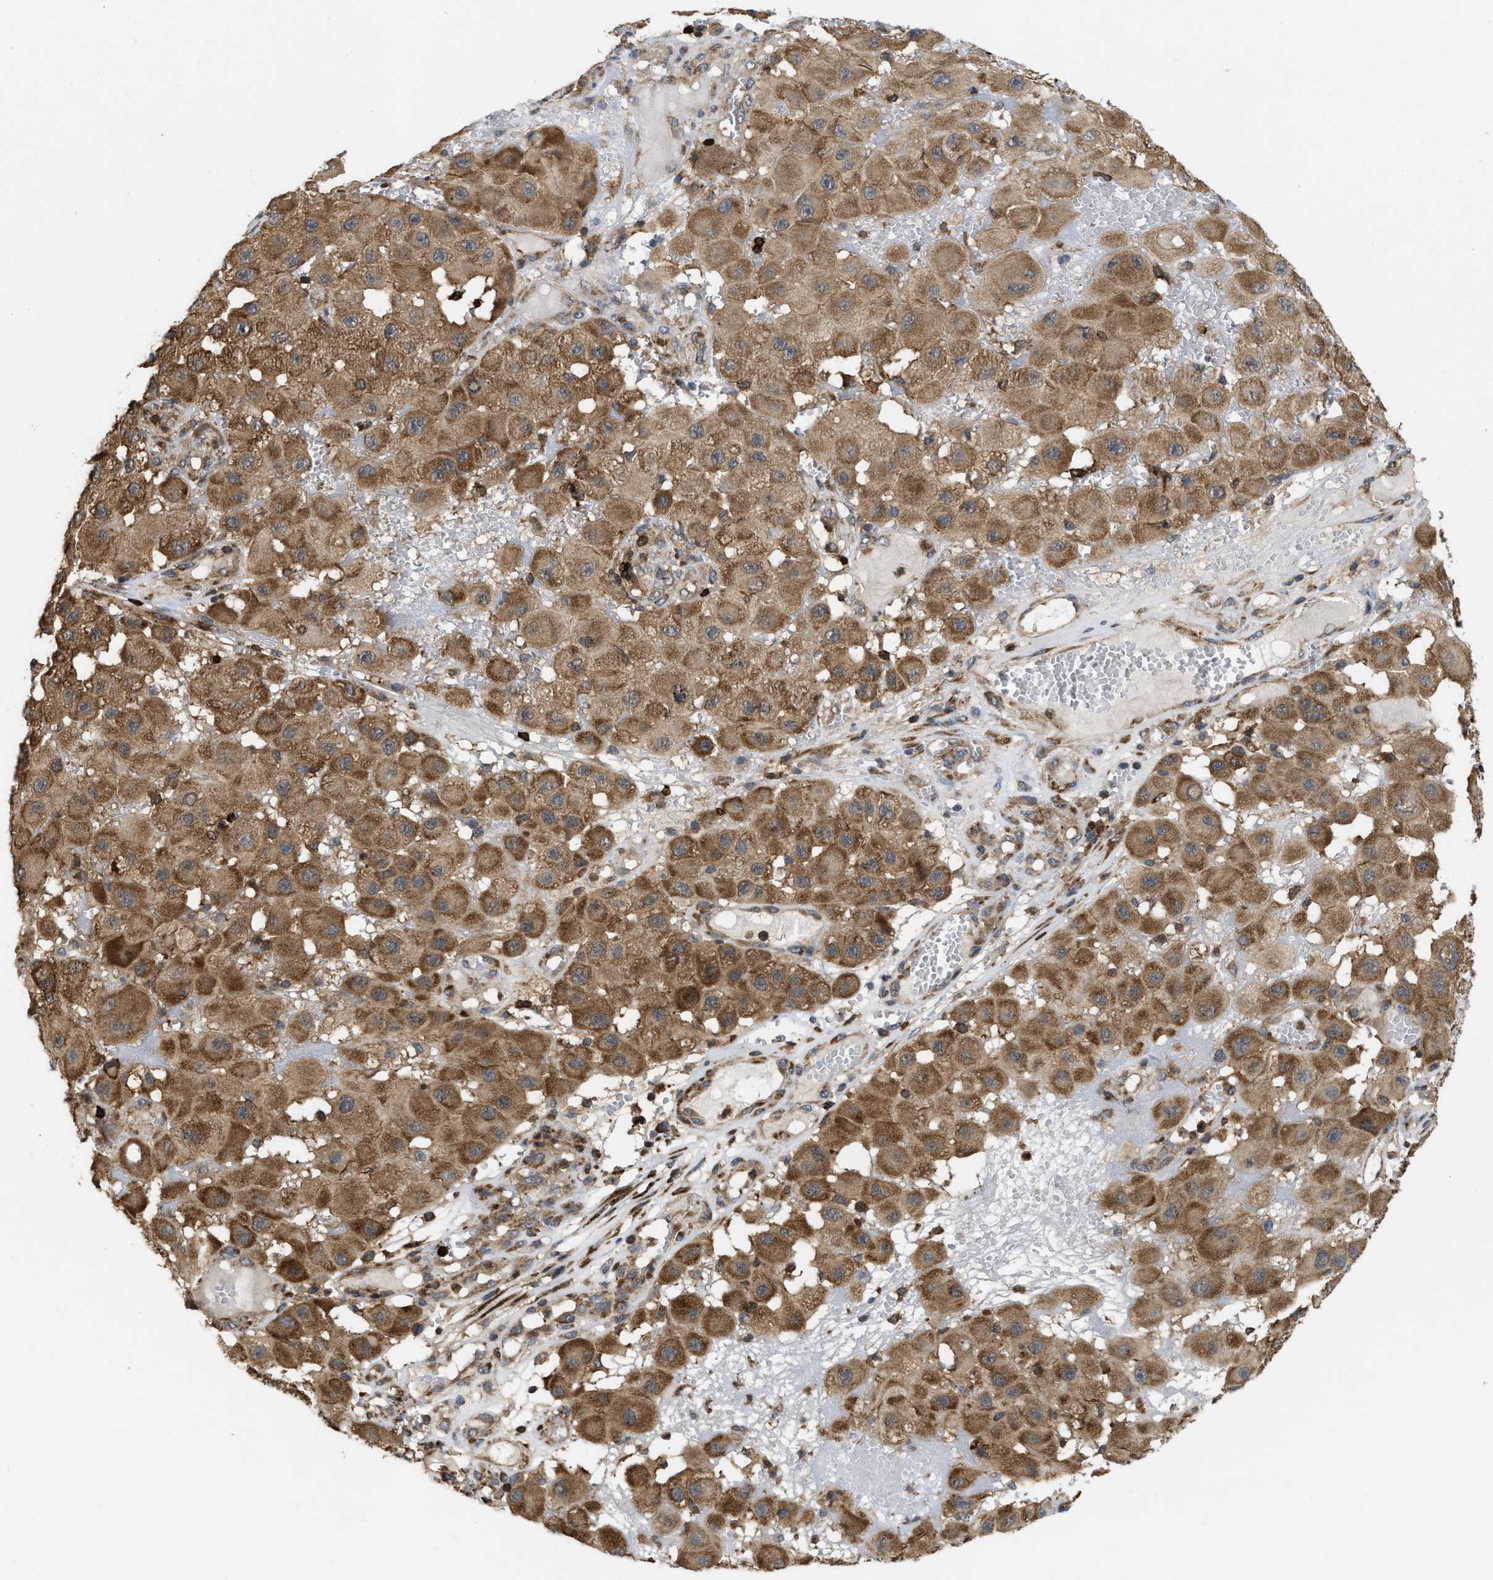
{"staining": {"intensity": "moderate", "quantity": ">75%", "location": "cytoplasmic/membranous"}, "tissue": "melanoma", "cell_type": "Tumor cells", "image_type": "cancer", "snomed": [{"axis": "morphology", "description": "Malignant melanoma, NOS"}, {"axis": "topography", "description": "Skin"}], "caption": "This is an image of immunohistochemistry staining of malignant melanoma, which shows moderate expression in the cytoplasmic/membranous of tumor cells.", "gene": "IQCE", "patient": {"sex": "female", "age": 81}}